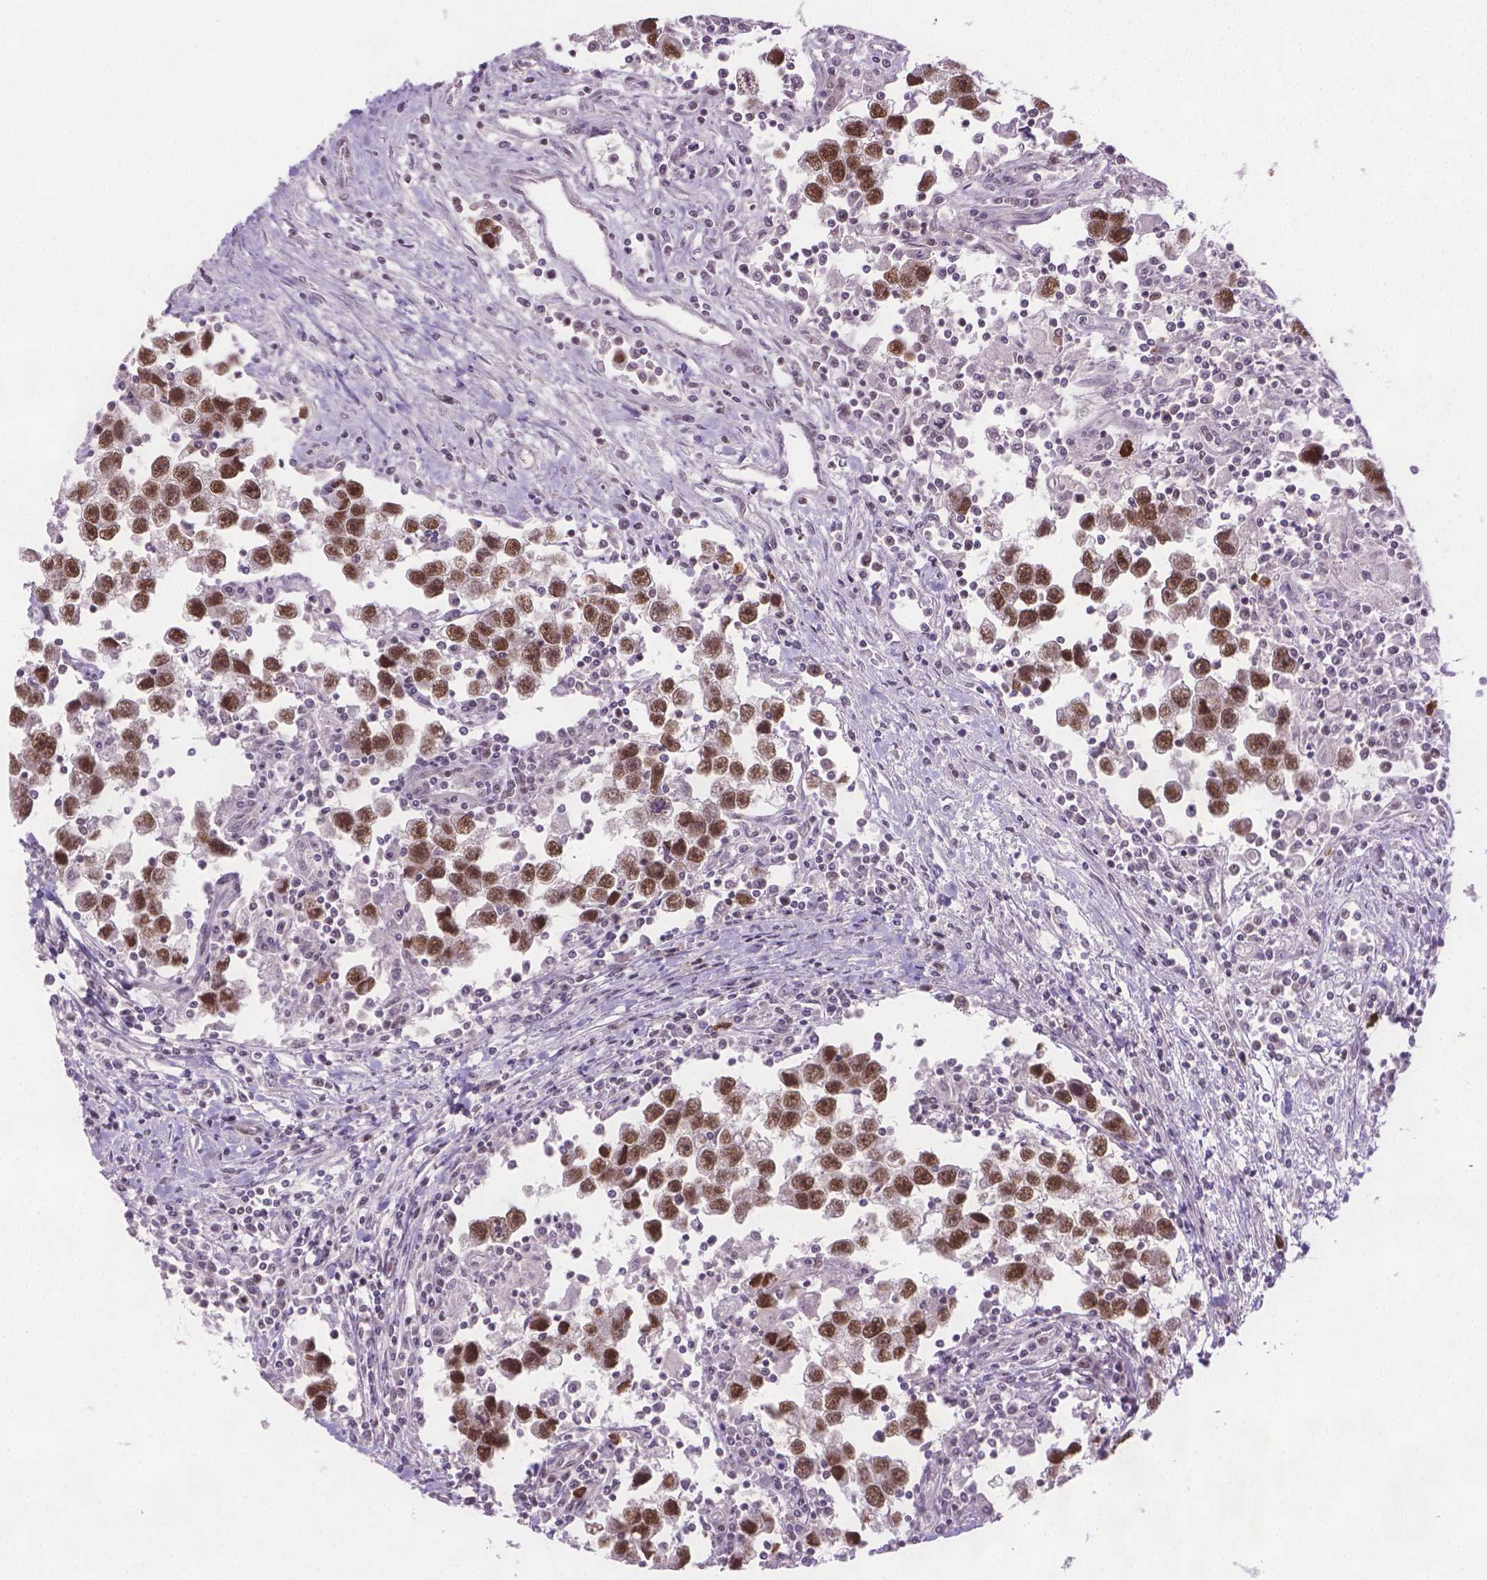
{"staining": {"intensity": "moderate", "quantity": ">75%", "location": "nuclear"}, "tissue": "testis cancer", "cell_type": "Tumor cells", "image_type": "cancer", "snomed": [{"axis": "morphology", "description": "Seminoma, NOS"}, {"axis": "topography", "description": "Testis"}], "caption": "The image shows immunohistochemical staining of seminoma (testis). There is moderate nuclear staining is appreciated in about >75% of tumor cells. Ihc stains the protein of interest in brown and the nuclei are stained blue.", "gene": "FANCE", "patient": {"sex": "male", "age": 30}}